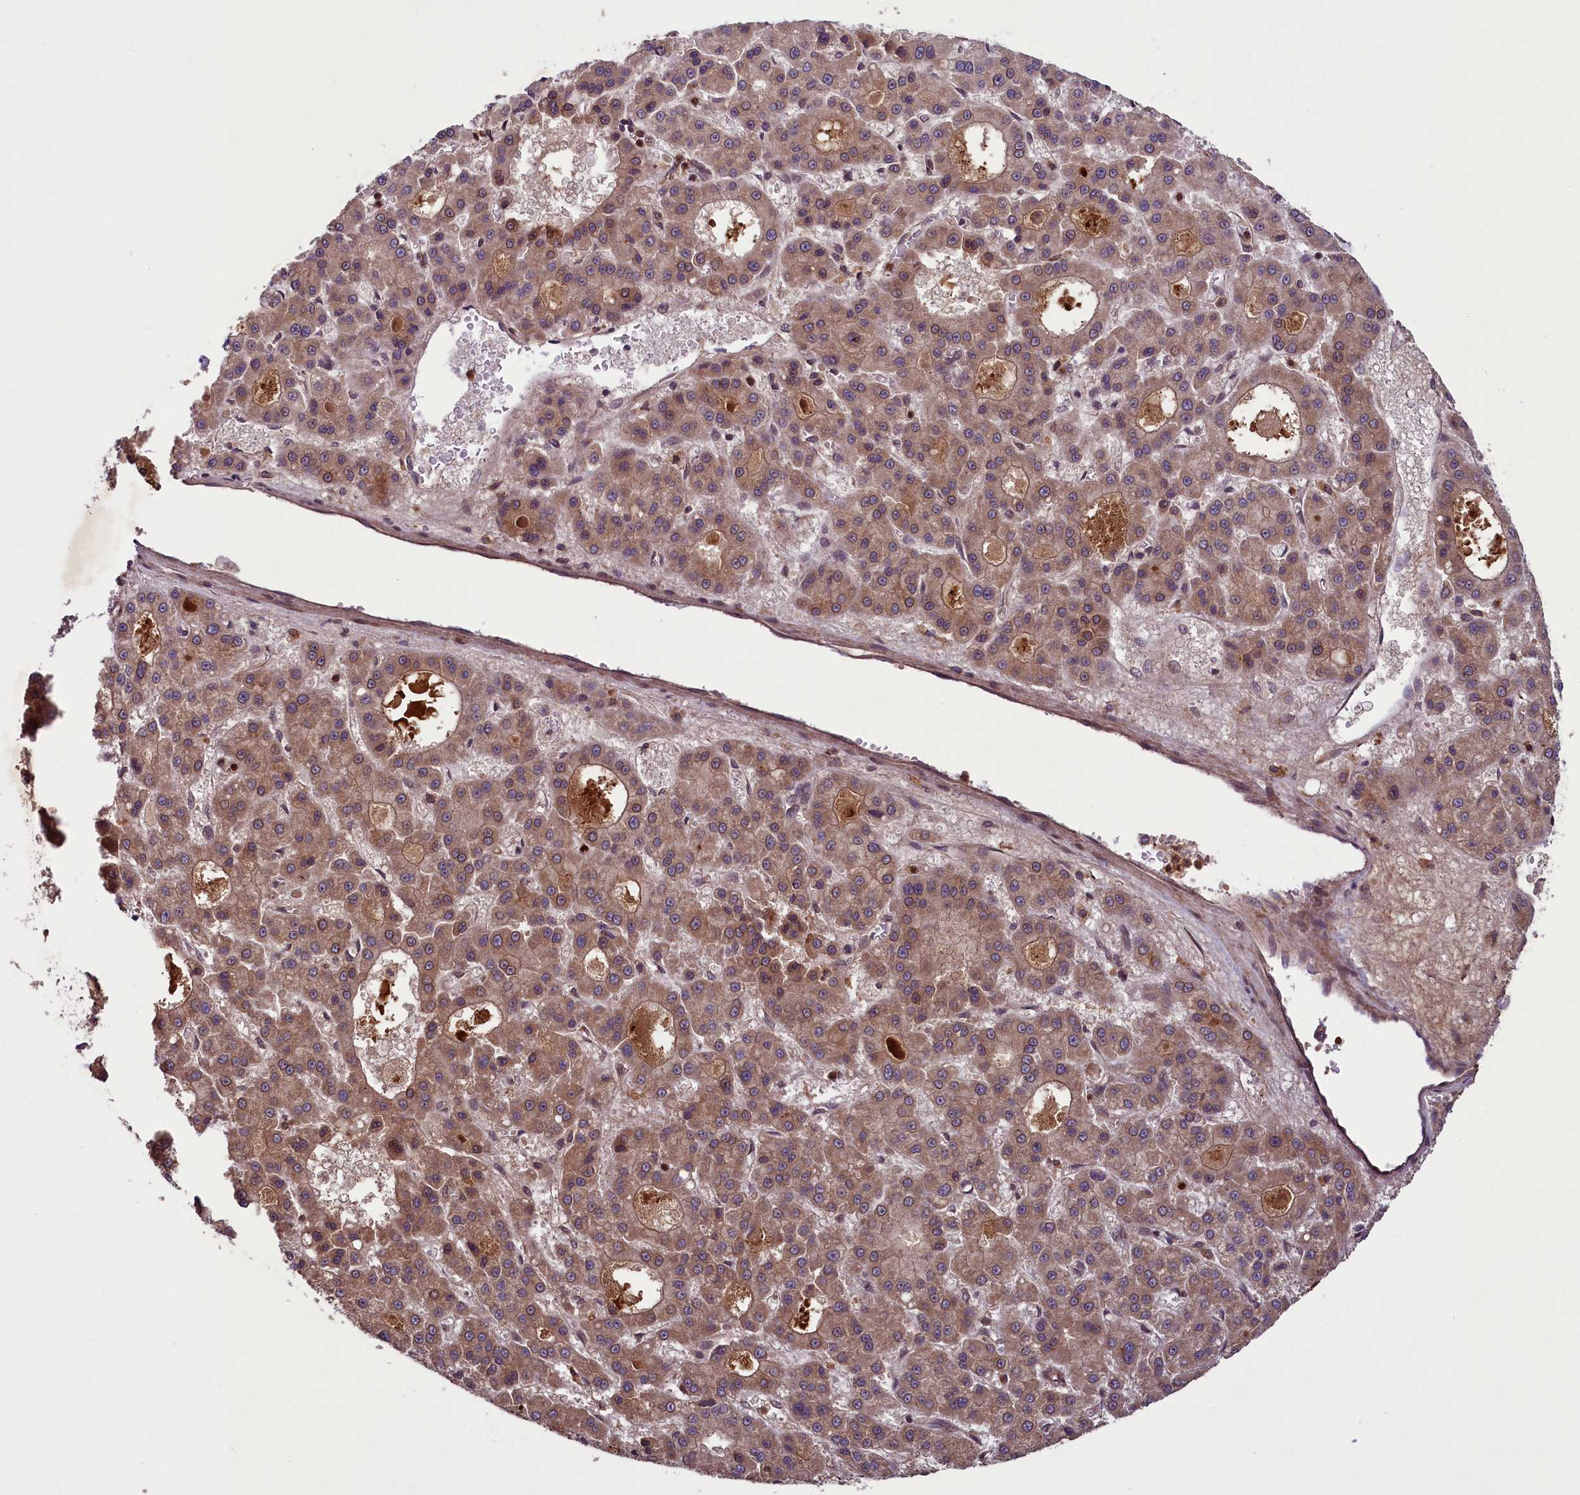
{"staining": {"intensity": "moderate", "quantity": ">75%", "location": "cytoplasmic/membranous"}, "tissue": "liver cancer", "cell_type": "Tumor cells", "image_type": "cancer", "snomed": [{"axis": "morphology", "description": "Carcinoma, Hepatocellular, NOS"}, {"axis": "topography", "description": "Liver"}], "caption": "Immunohistochemical staining of human hepatocellular carcinoma (liver) reveals medium levels of moderate cytoplasmic/membranous expression in approximately >75% of tumor cells.", "gene": "CCDC125", "patient": {"sex": "male", "age": 70}}